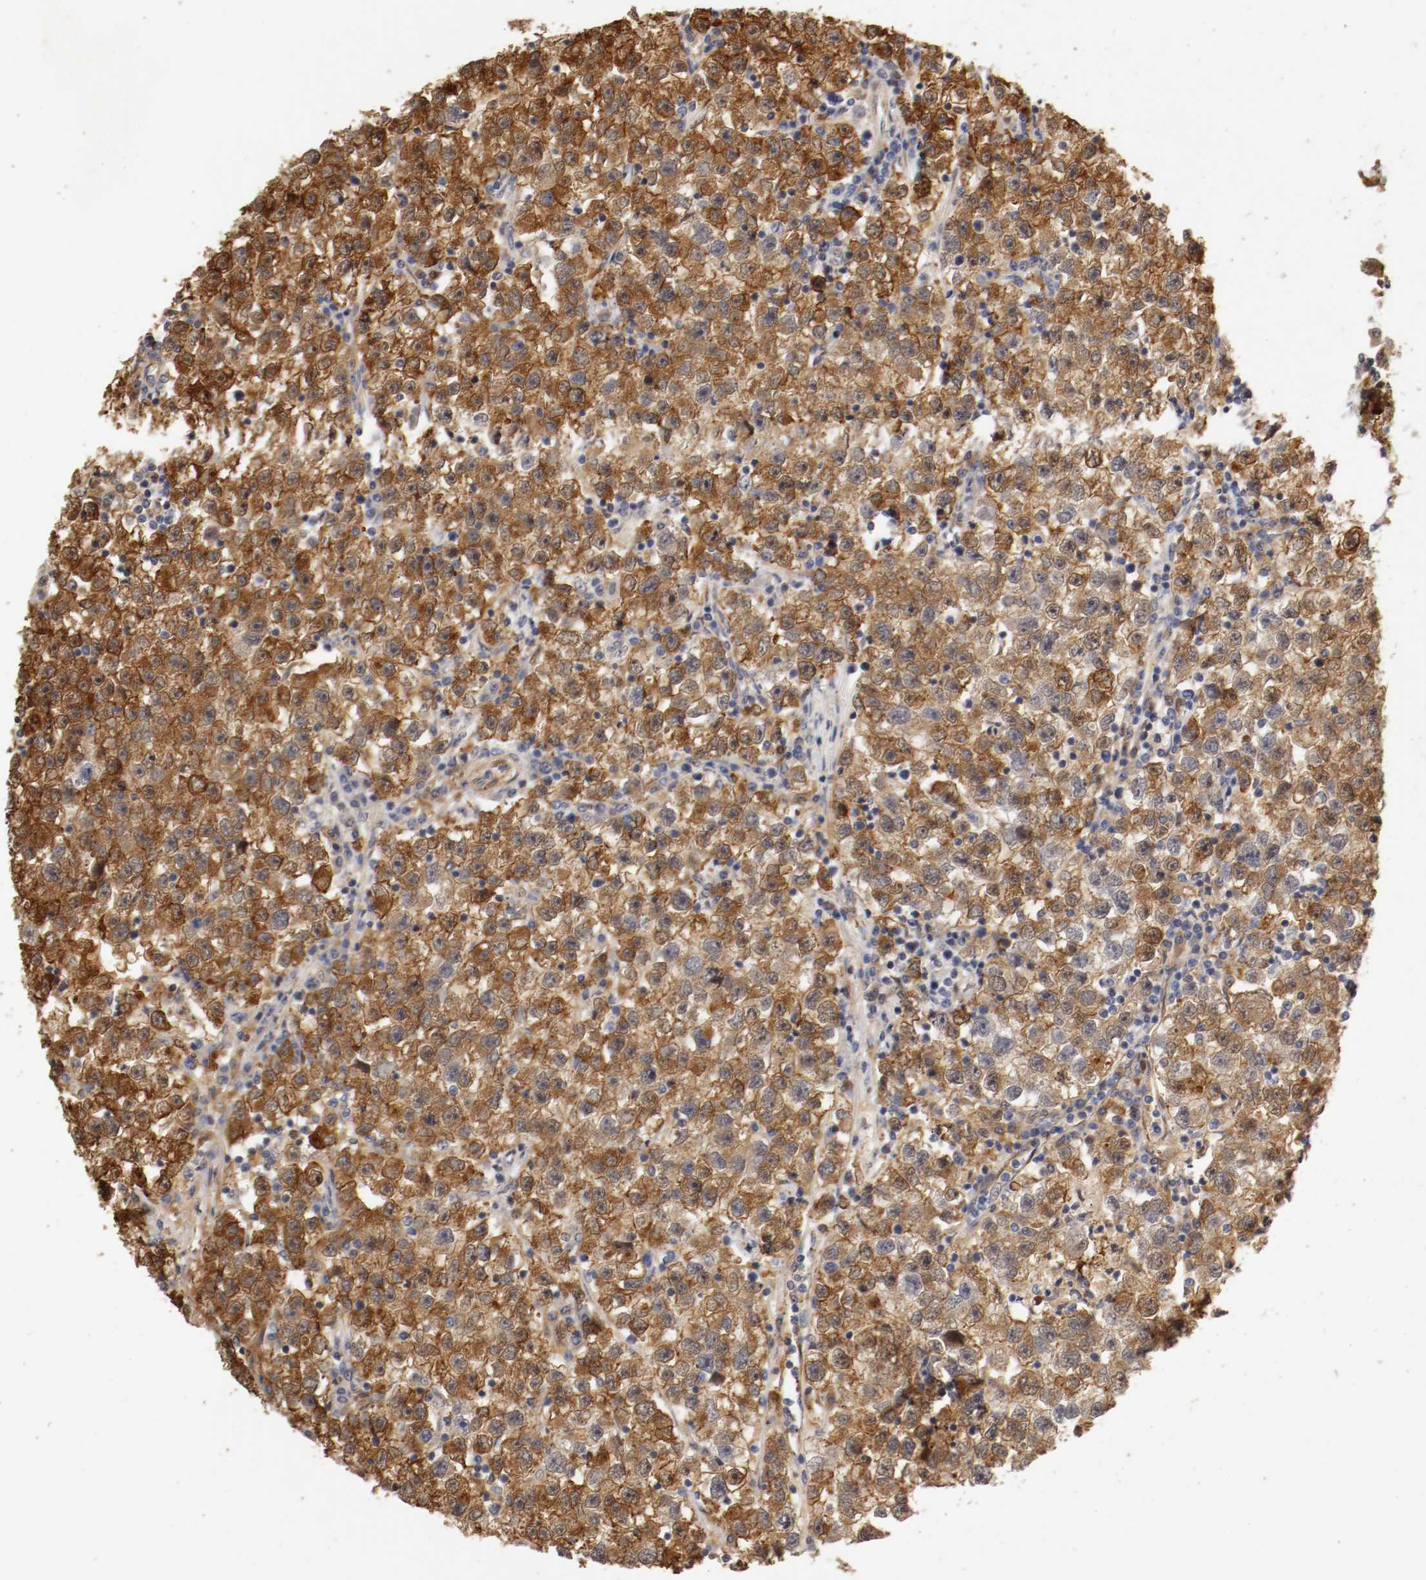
{"staining": {"intensity": "strong", "quantity": ">75%", "location": "cytoplasmic/membranous,nuclear"}, "tissue": "testis cancer", "cell_type": "Tumor cells", "image_type": "cancer", "snomed": [{"axis": "morphology", "description": "Seminoma, NOS"}, {"axis": "topography", "description": "Testis"}], "caption": "Strong cytoplasmic/membranous and nuclear staining is seen in about >75% of tumor cells in testis seminoma. The staining is performed using DAB (3,3'-diaminobenzidine) brown chromogen to label protein expression. The nuclei are counter-stained blue using hematoxylin.", "gene": "TNFRSF1B", "patient": {"sex": "male", "age": 22}}